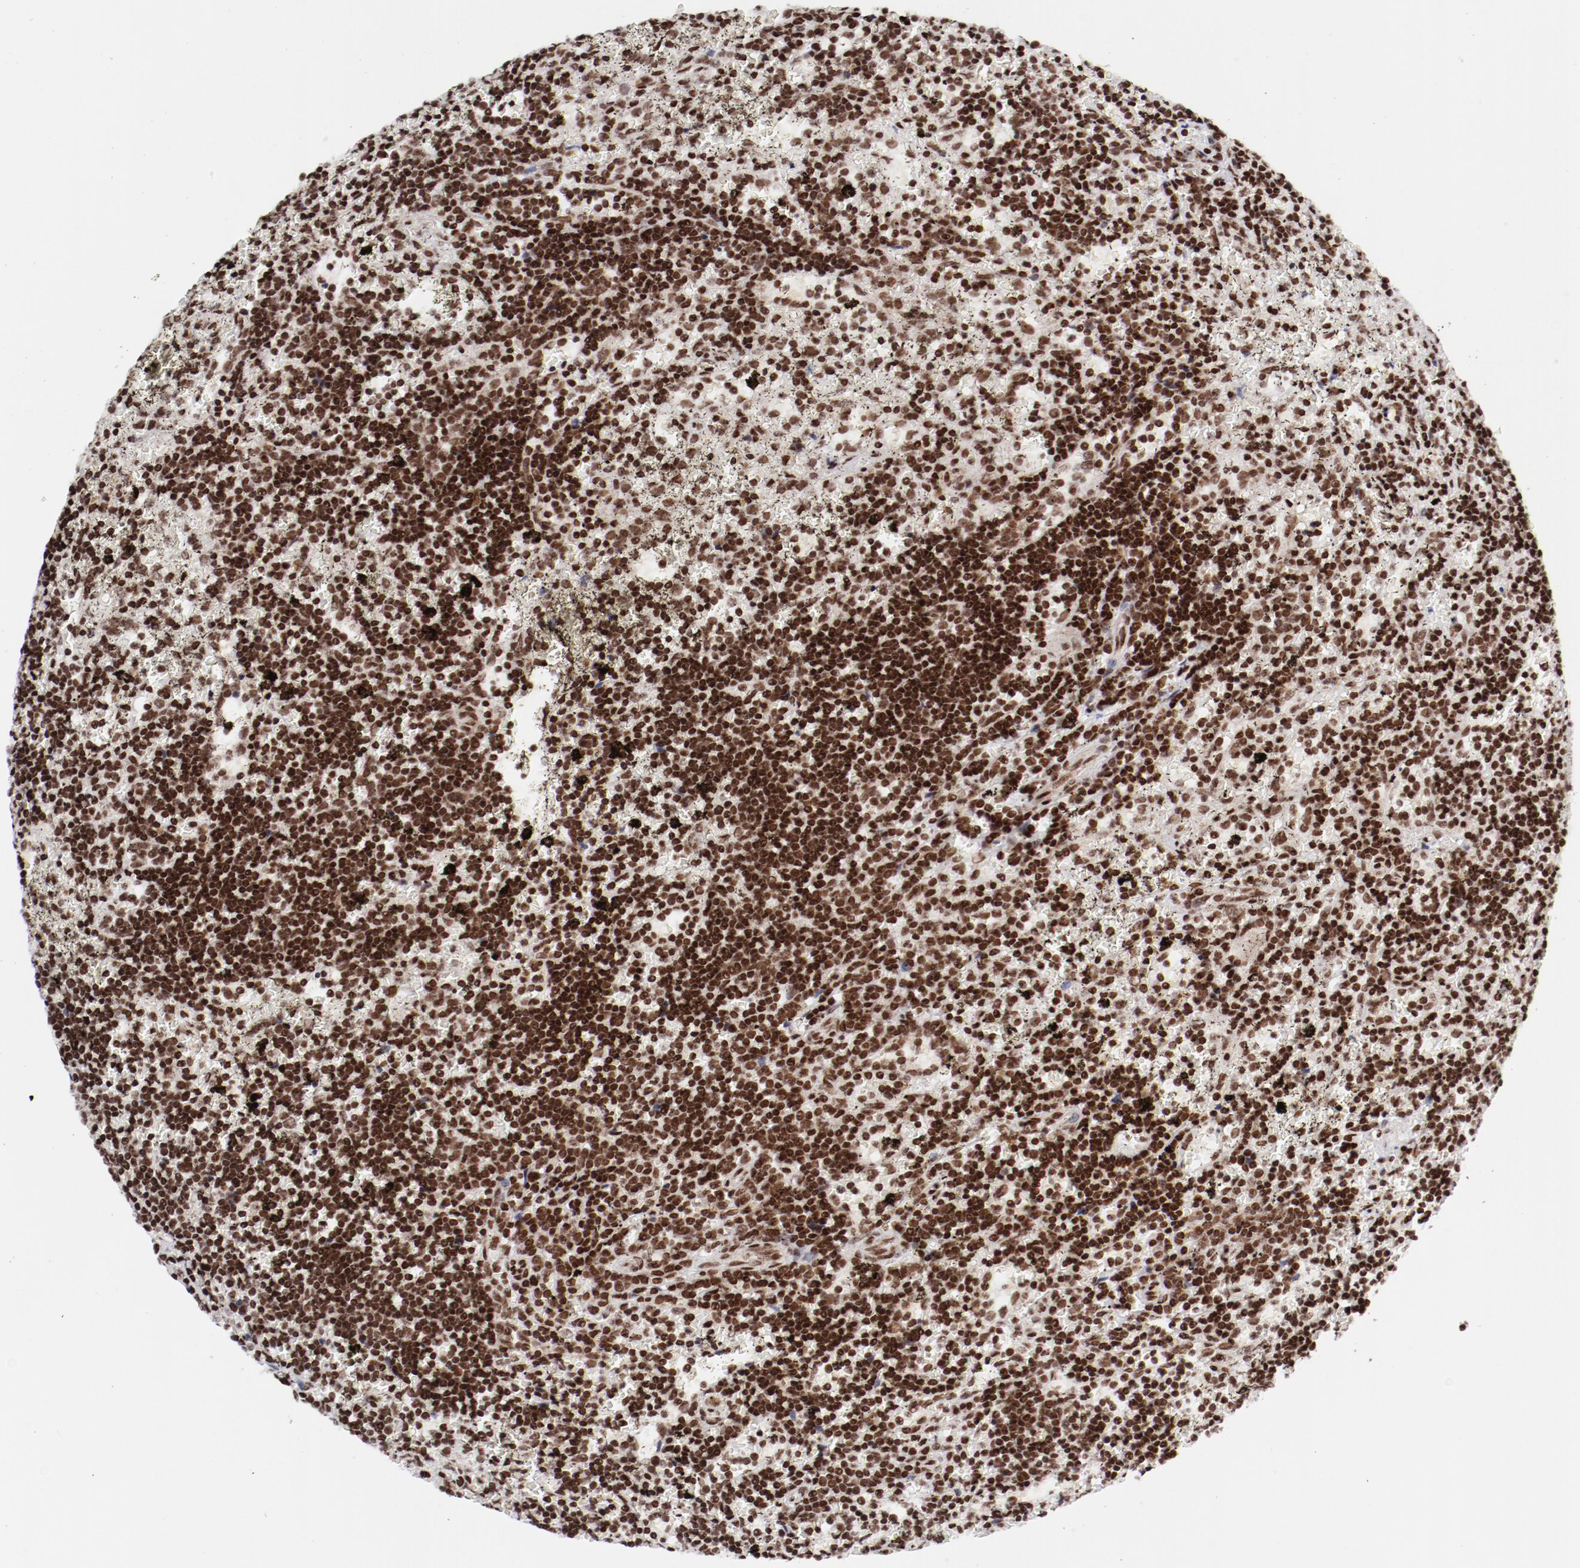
{"staining": {"intensity": "strong", "quantity": ">75%", "location": "nuclear"}, "tissue": "lymphoma", "cell_type": "Tumor cells", "image_type": "cancer", "snomed": [{"axis": "morphology", "description": "Malignant lymphoma, non-Hodgkin's type, Low grade"}, {"axis": "topography", "description": "Spleen"}], "caption": "DAB (3,3'-diaminobenzidine) immunohistochemical staining of human lymphoma reveals strong nuclear protein positivity in about >75% of tumor cells.", "gene": "NFYB", "patient": {"sex": "male", "age": 60}}